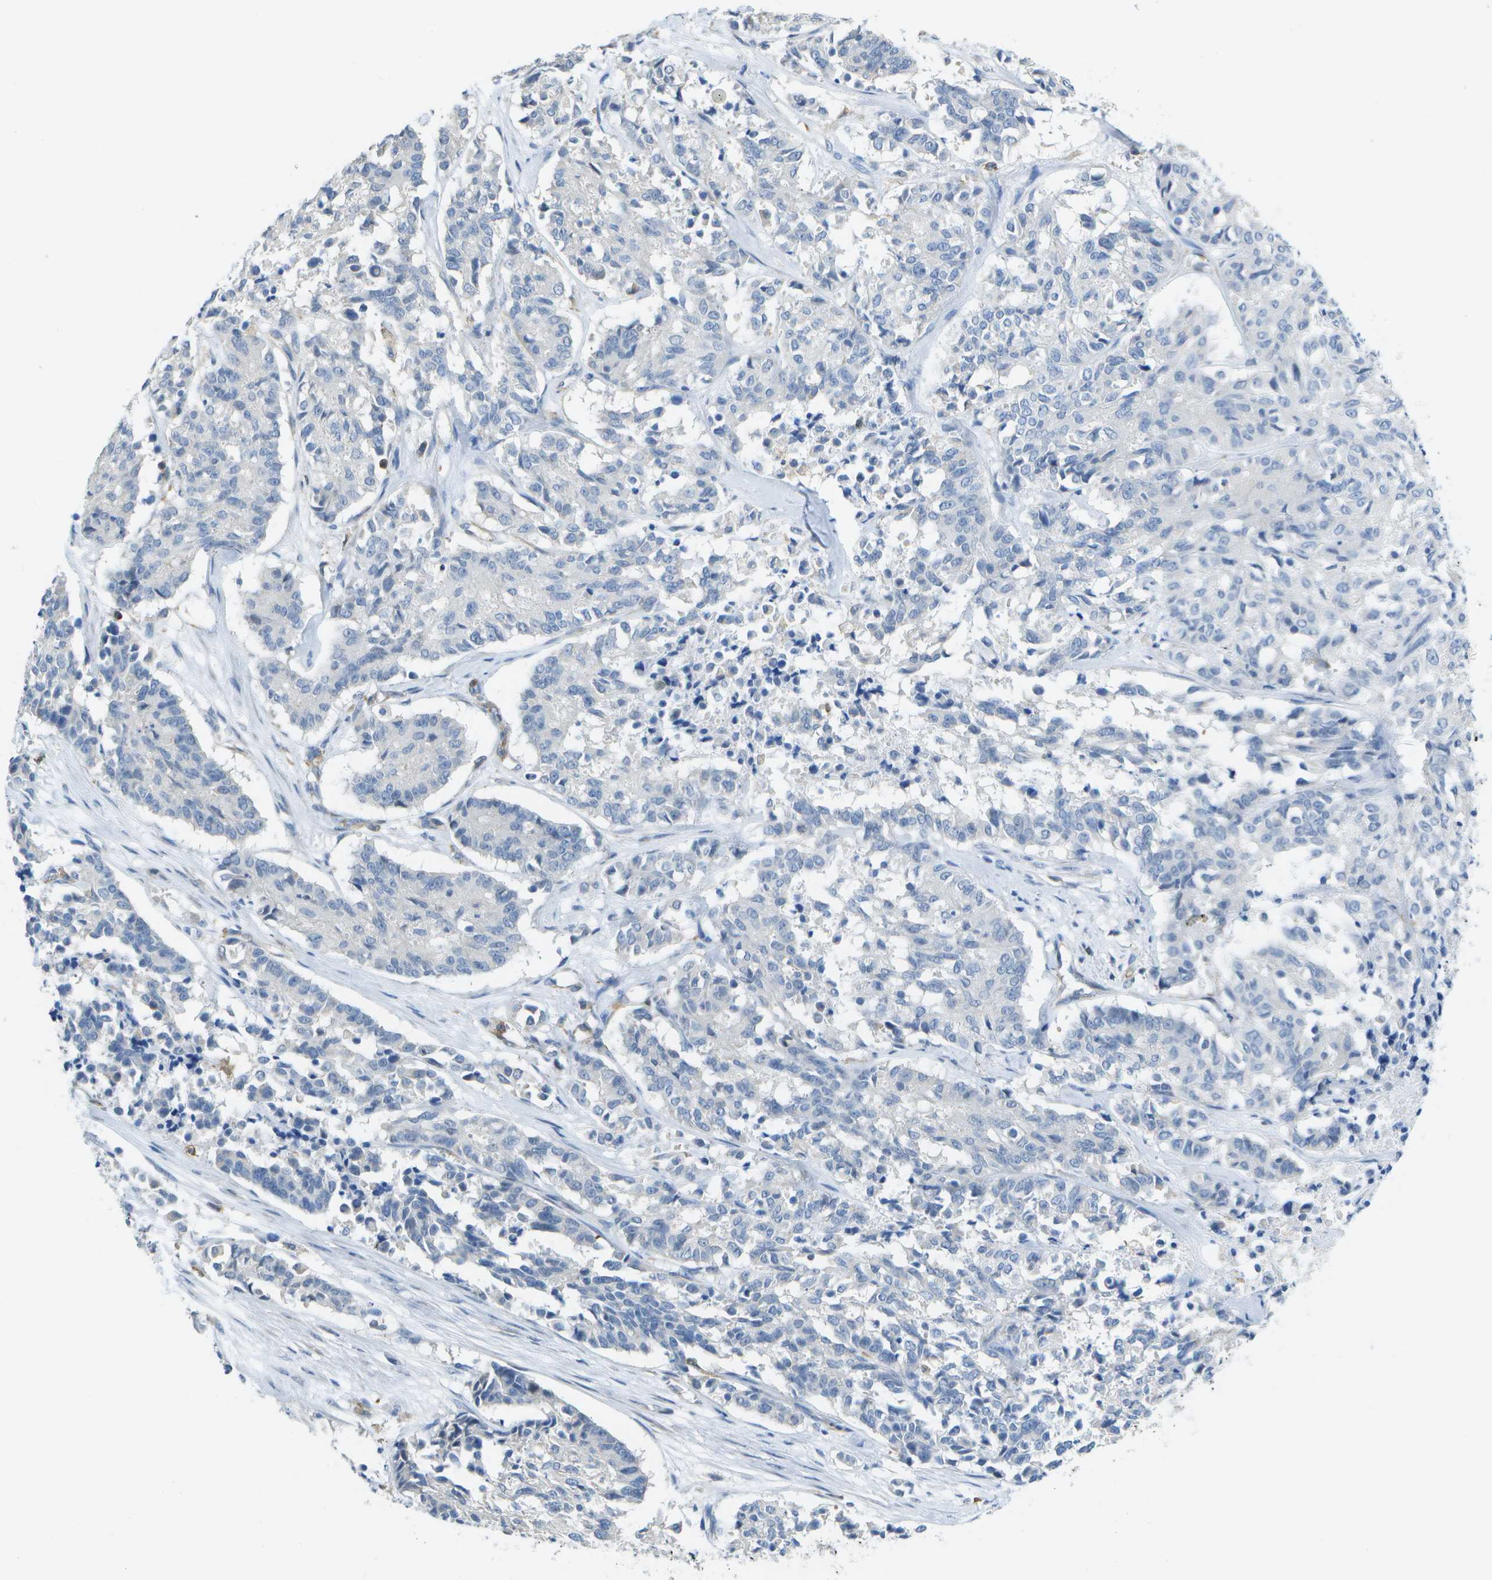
{"staining": {"intensity": "negative", "quantity": "none", "location": "none"}, "tissue": "cervical cancer", "cell_type": "Tumor cells", "image_type": "cancer", "snomed": [{"axis": "morphology", "description": "Squamous cell carcinoma, NOS"}, {"axis": "topography", "description": "Cervix"}], "caption": "This is a image of immunohistochemistry (IHC) staining of cervical squamous cell carcinoma, which shows no positivity in tumor cells. (DAB (3,3'-diaminobenzidine) immunohistochemistry with hematoxylin counter stain).", "gene": "RCSD1", "patient": {"sex": "female", "age": 35}}